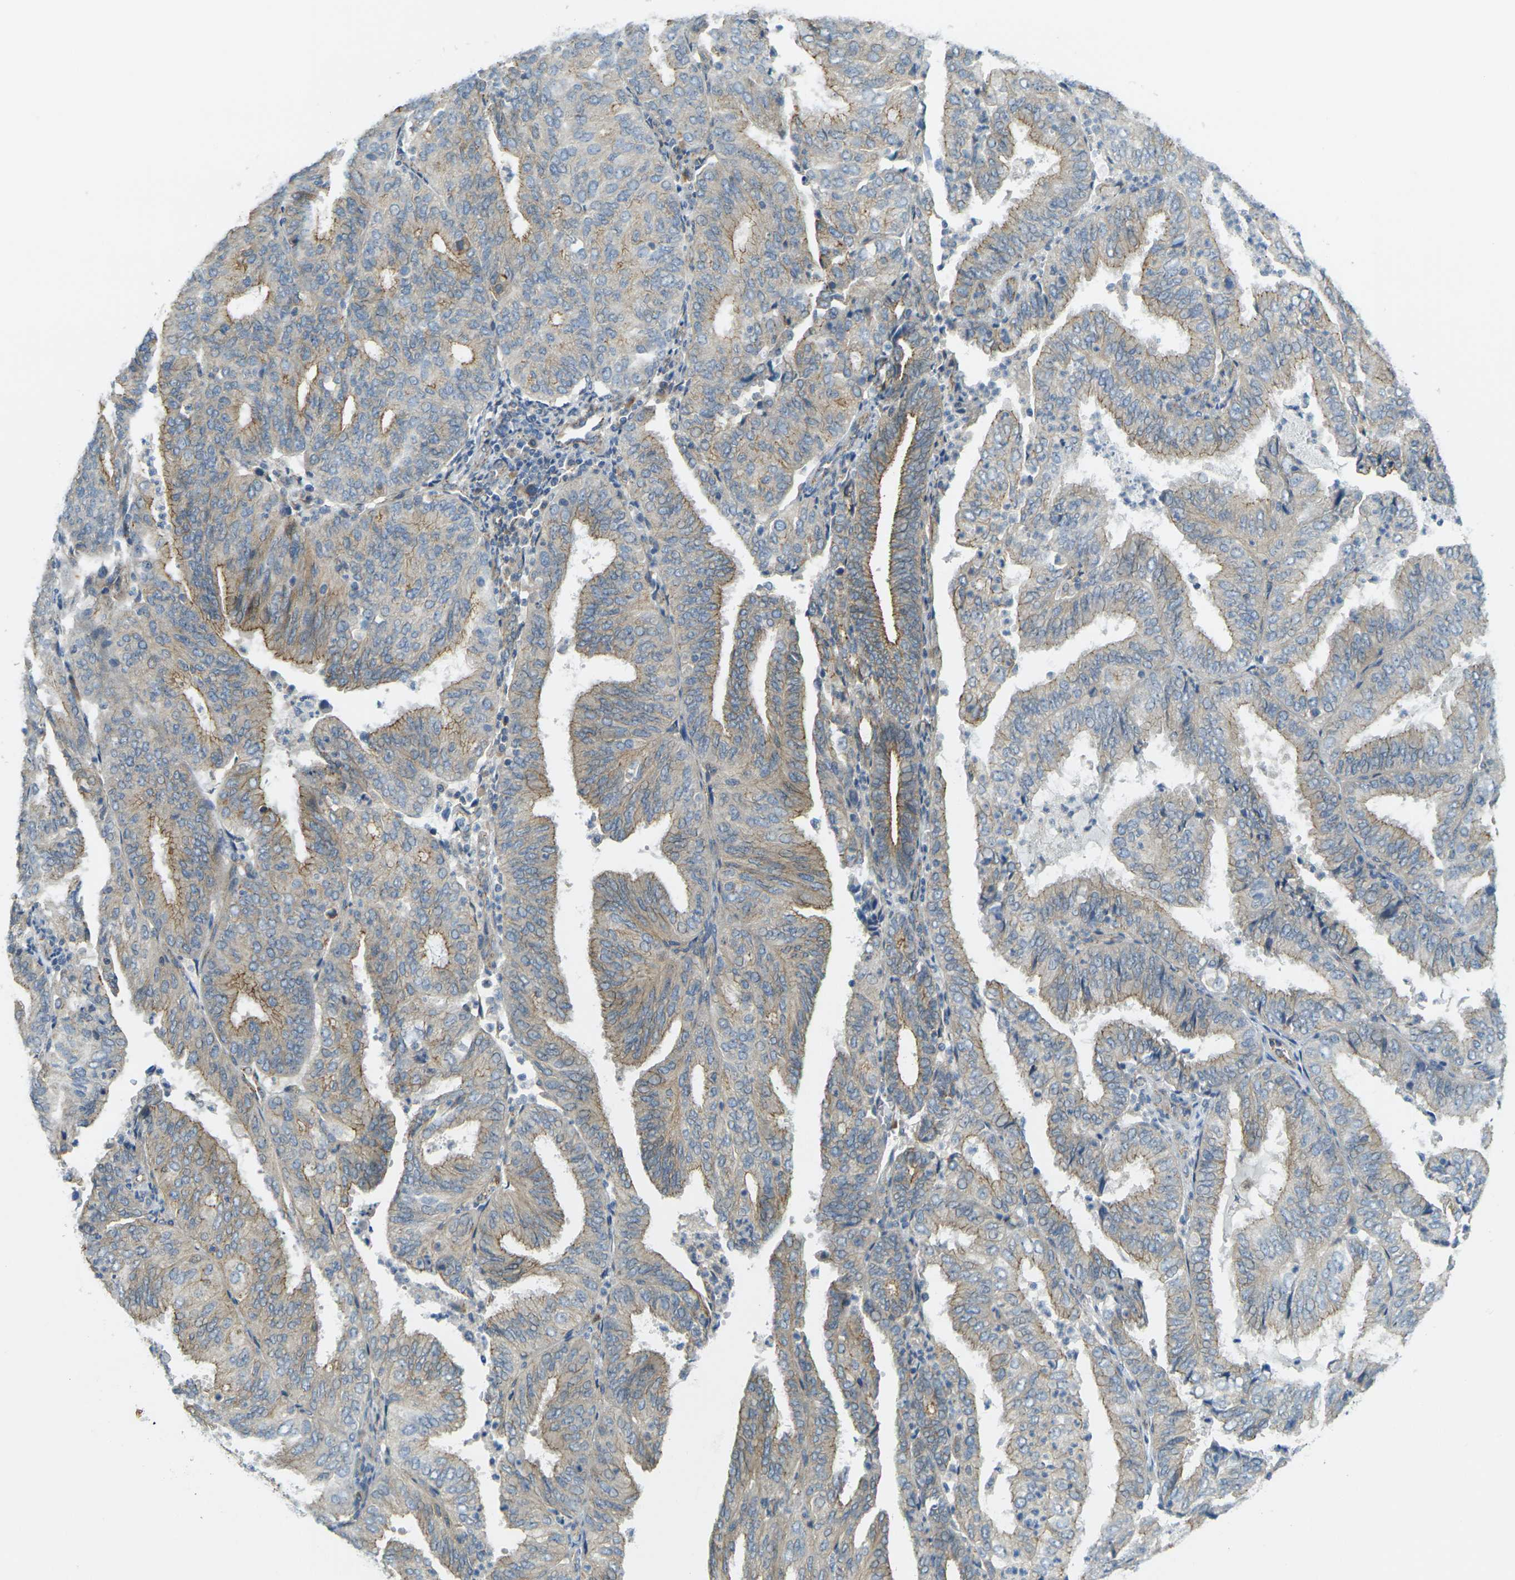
{"staining": {"intensity": "moderate", "quantity": "<25%", "location": "cytoplasmic/membranous"}, "tissue": "endometrial cancer", "cell_type": "Tumor cells", "image_type": "cancer", "snomed": [{"axis": "morphology", "description": "Adenocarcinoma, NOS"}, {"axis": "topography", "description": "Uterus"}], "caption": "Immunohistochemistry photomicrograph of human endometrial cancer stained for a protein (brown), which exhibits low levels of moderate cytoplasmic/membranous expression in approximately <25% of tumor cells.", "gene": "RHBDD1", "patient": {"sex": "female", "age": 60}}